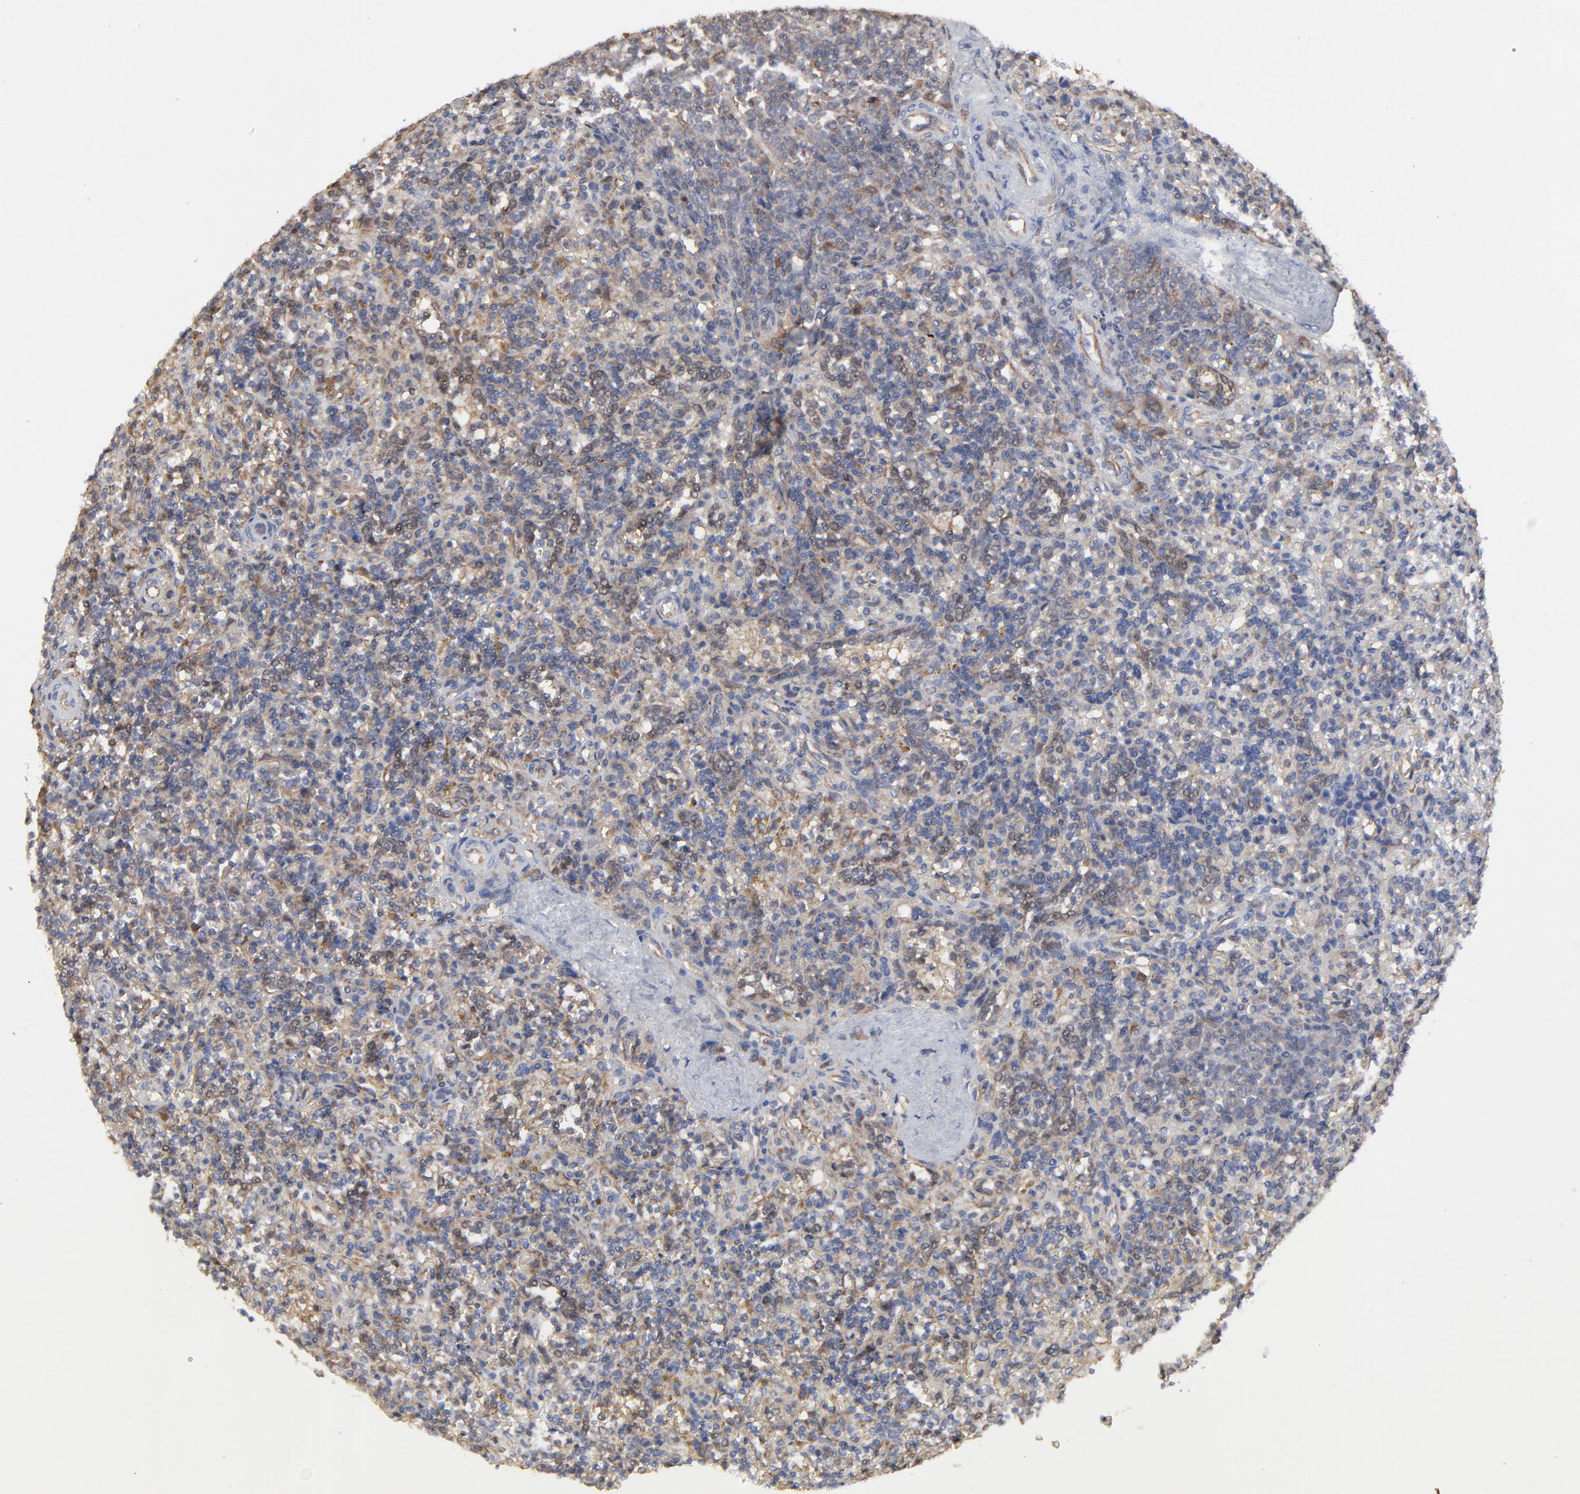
{"staining": {"intensity": "weak", "quantity": ">75%", "location": "cytoplasmic/membranous"}, "tissue": "lymphoma", "cell_type": "Tumor cells", "image_type": "cancer", "snomed": [{"axis": "morphology", "description": "Malignant lymphoma, non-Hodgkin's type, Low grade"}, {"axis": "topography", "description": "Spleen"}], "caption": "Immunohistochemical staining of malignant lymphoma, non-Hodgkin's type (low-grade) demonstrates low levels of weak cytoplasmic/membranous protein positivity in approximately >75% of tumor cells. (DAB (3,3'-diaminobenzidine) = brown stain, brightfield microscopy at high magnification).", "gene": "RAB9A", "patient": {"sex": "male", "age": 67}}